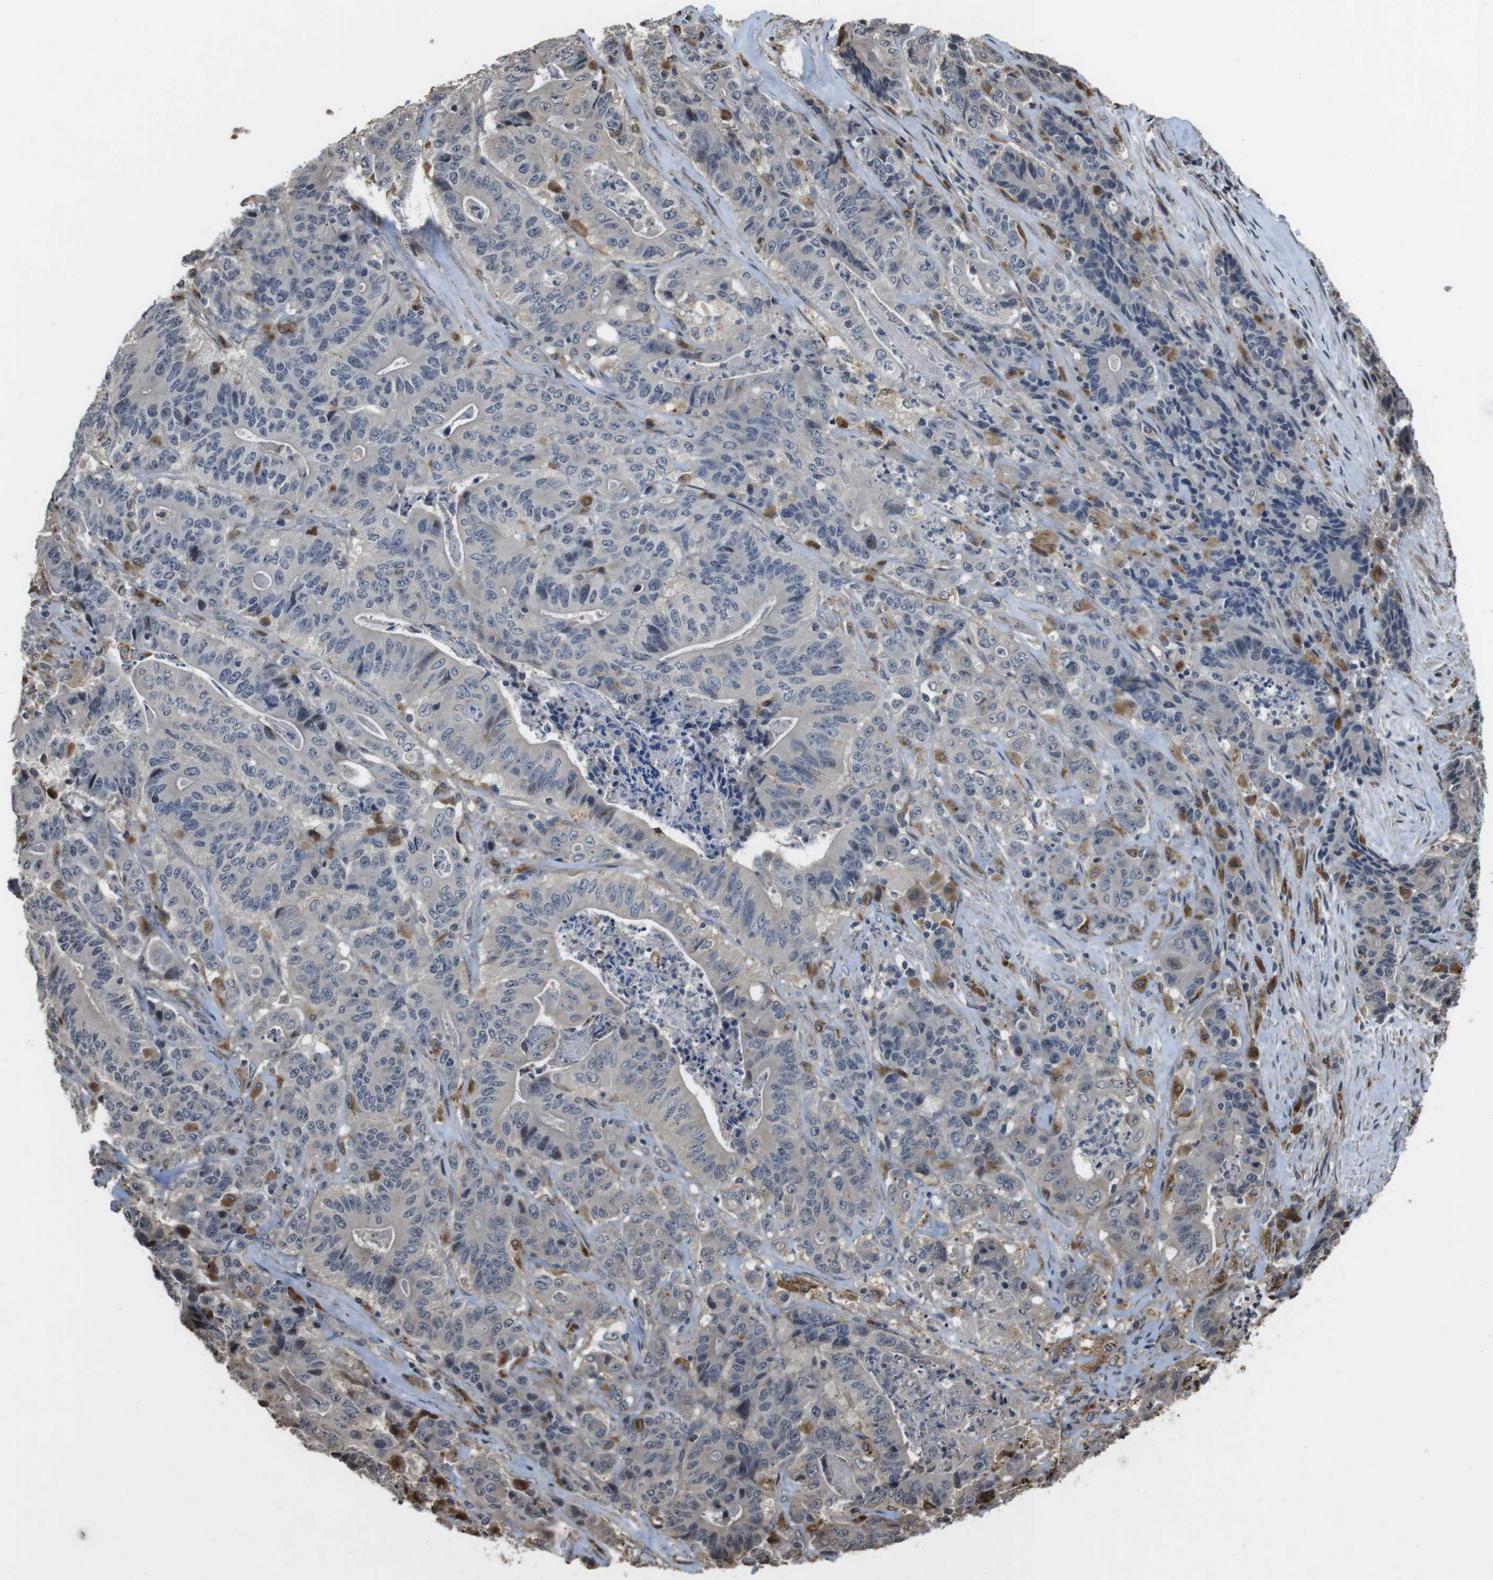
{"staining": {"intensity": "negative", "quantity": "none", "location": "none"}, "tissue": "stomach cancer", "cell_type": "Tumor cells", "image_type": "cancer", "snomed": [{"axis": "morphology", "description": "Adenocarcinoma, NOS"}, {"axis": "topography", "description": "Stomach"}], "caption": "Immunohistochemistry (IHC) of stomach cancer (adenocarcinoma) exhibits no positivity in tumor cells.", "gene": "FZD10", "patient": {"sex": "female", "age": 73}}